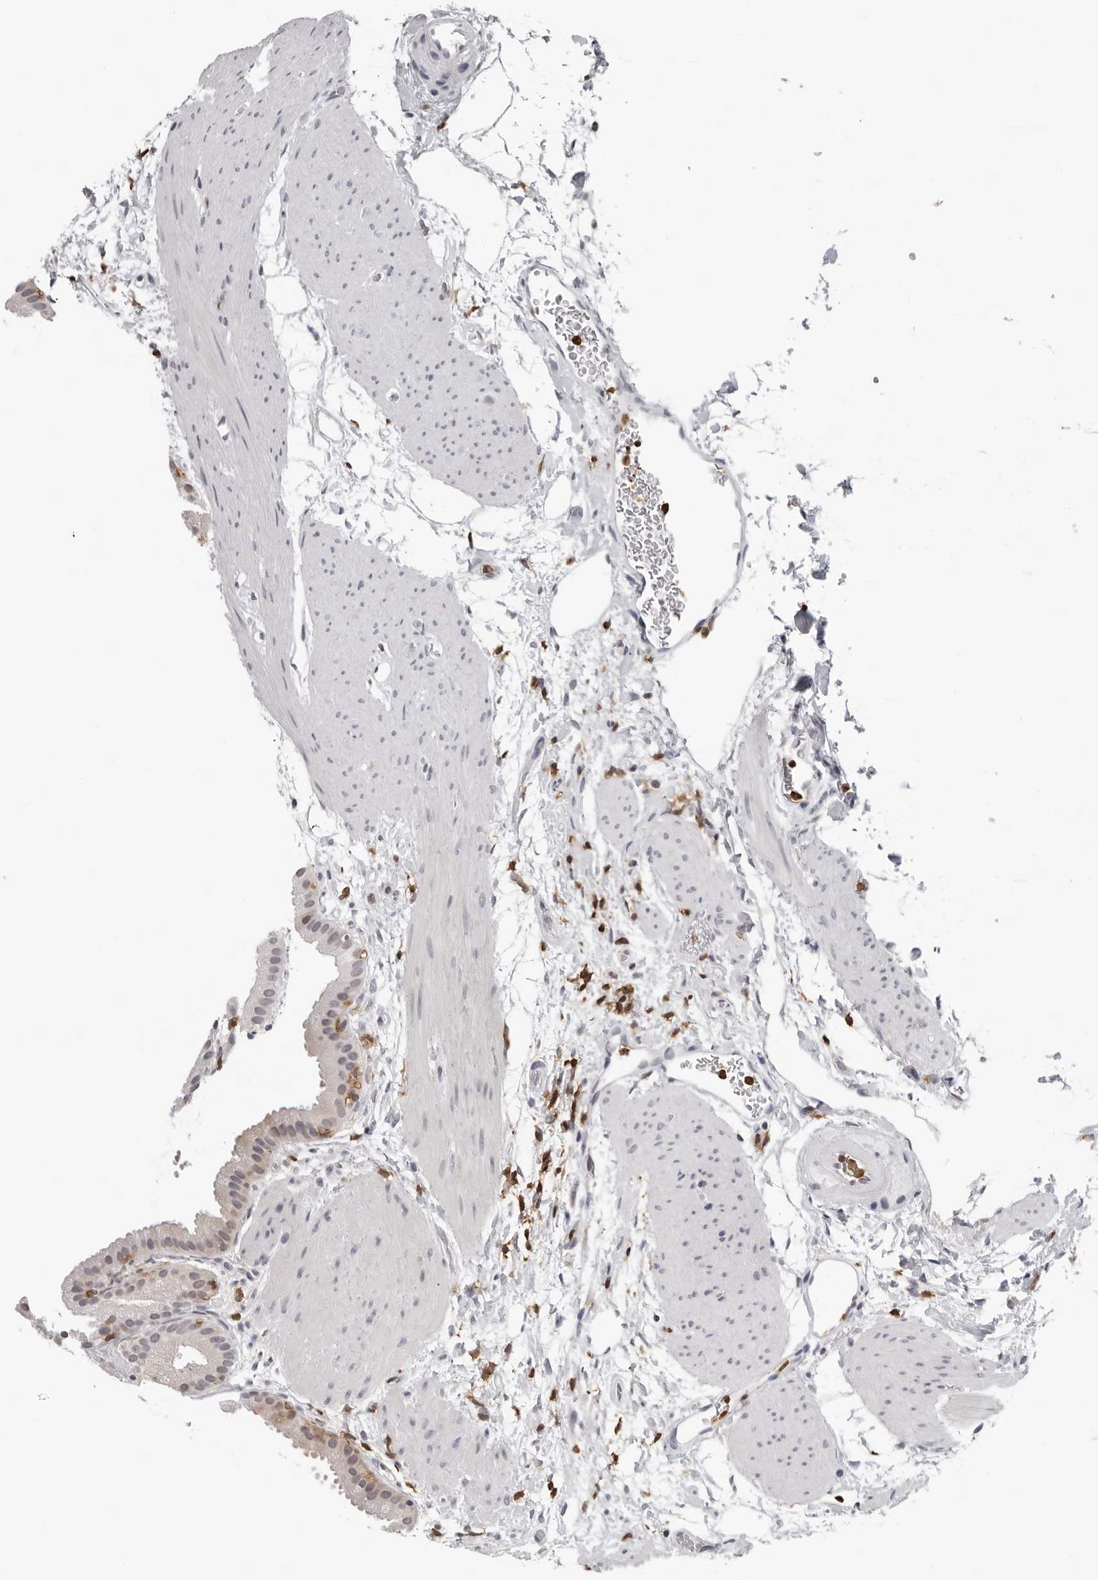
{"staining": {"intensity": "weak", "quantity": "<25%", "location": "cytoplasmic/membranous"}, "tissue": "gallbladder", "cell_type": "Glandular cells", "image_type": "normal", "snomed": [{"axis": "morphology", "description": "Normal tissue, NOS"}, {"axis": "topography", "description": "Gallbladder"}], "caption": "High power microscopy image of an IHC histopathology image of normal gallbladder, revealing no significant positivity in glandular cells.", "gene": "HSPH1", "patient": {"sex": "female", "age": 64}}